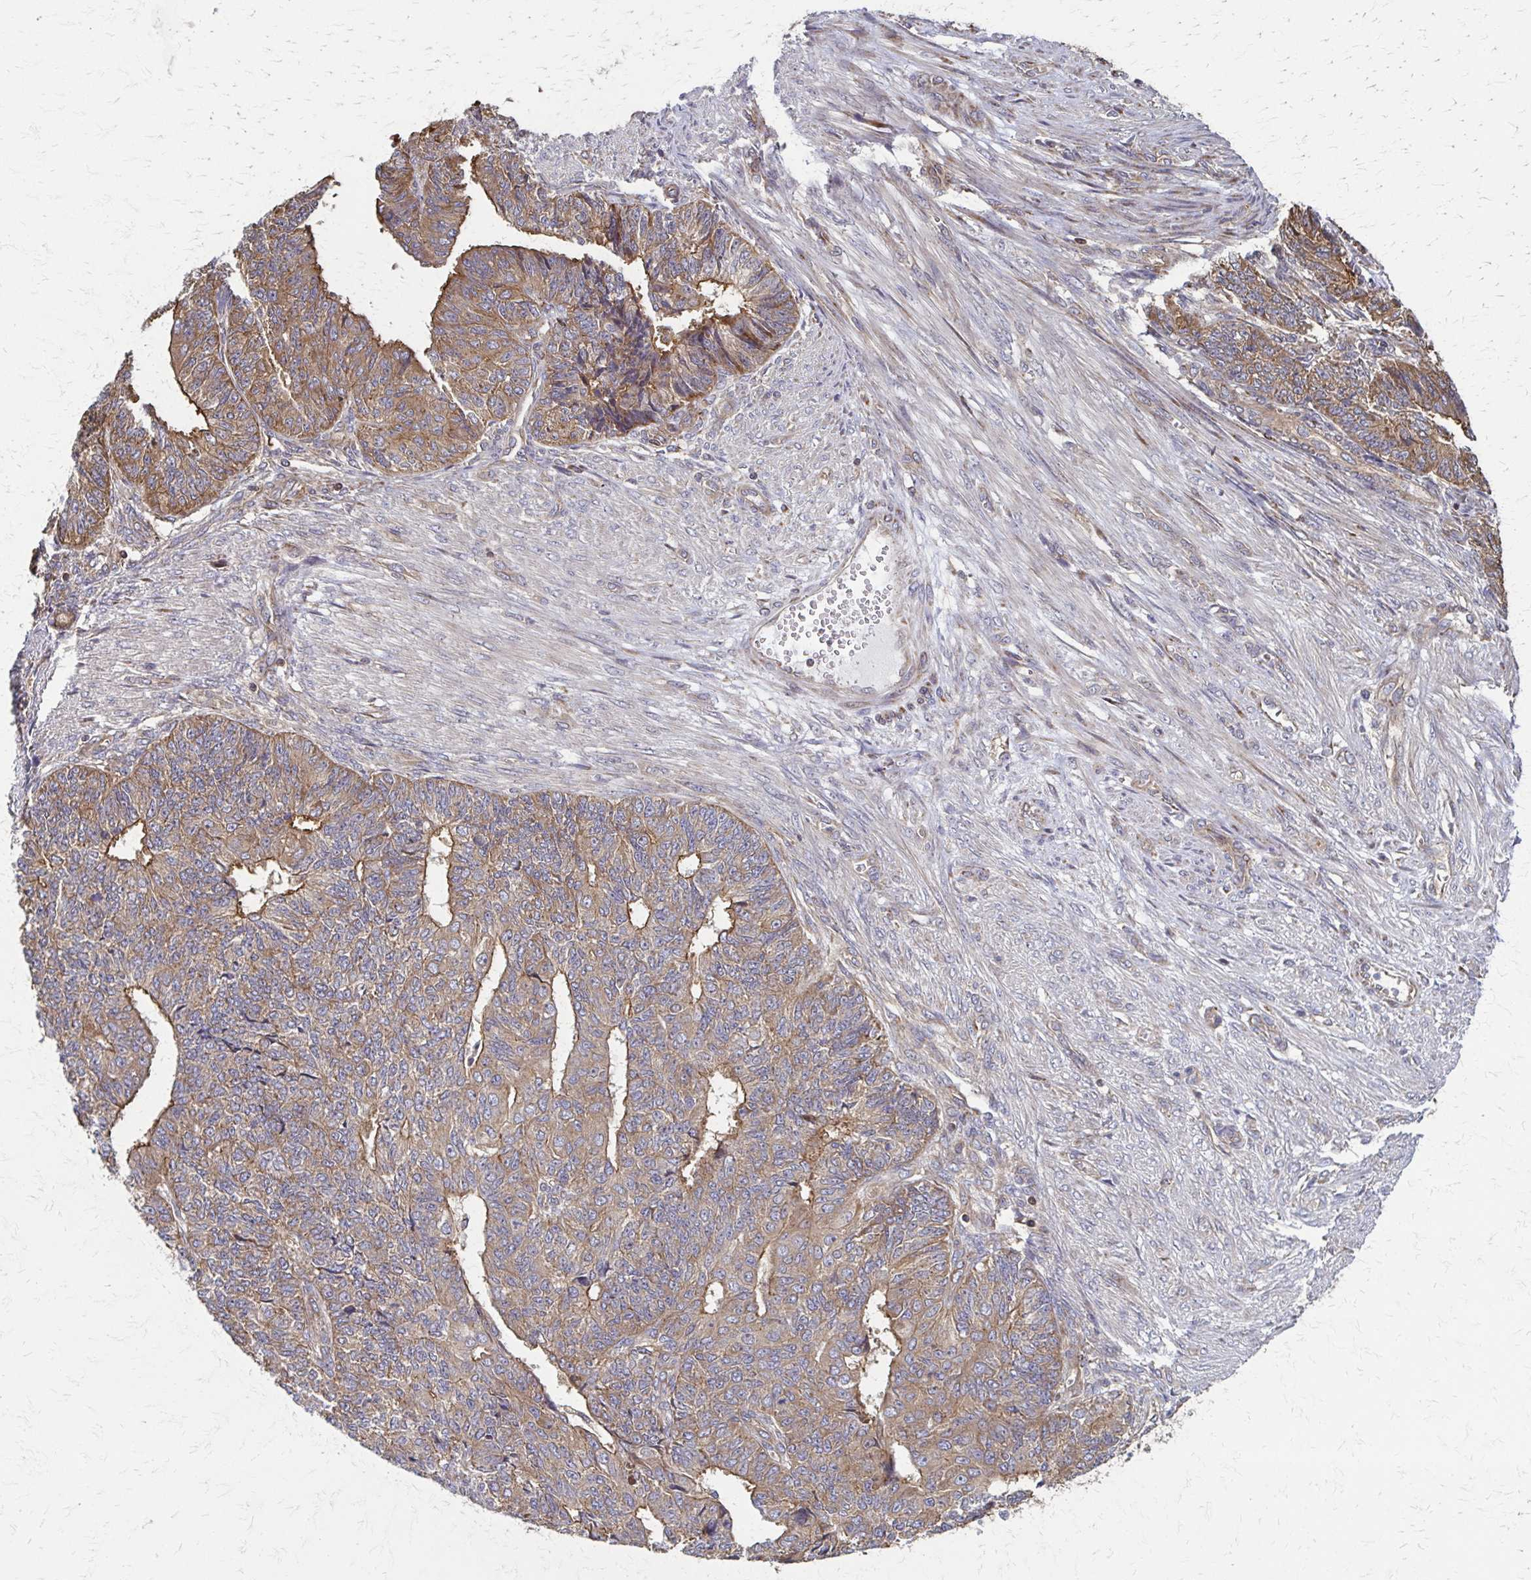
{"staining": {"intensity": "moderate", "quantity": ">75%", "location": "cytoplasmic/membranous"}, "tissue": "endometrial cancer", "cell_type": "Tumor cells", "image_type": "cancer", "snomed": [{"axis": "morphology", "description": "Adenocarcinoma, NOS"}, {"axis": "topography", "description": "Endometrium"}], "caption": "IHC photomicrograph of human adenocarcinoma (endometrial) stained for a protein (brown), which exhibits medium levels of moderate cytoplasmic/membranous staining in approximately >75% of tumor cells.", "gene": "EEF2", "patient": {"sex": "female", "age": 32}}